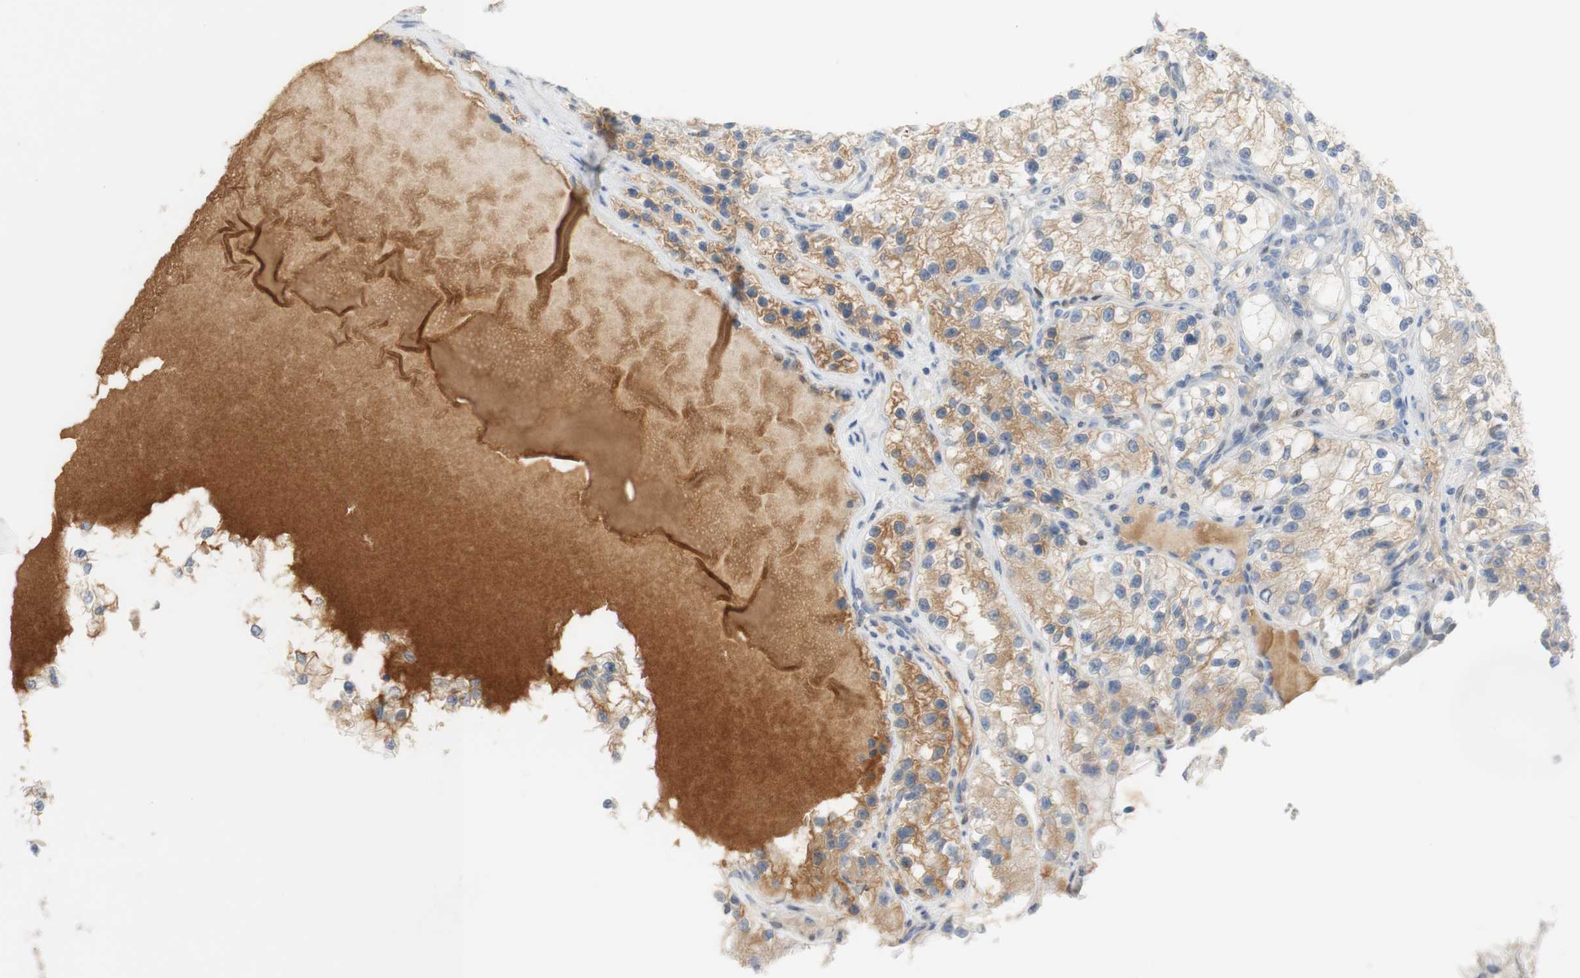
{"staining": {"intensity": "negative", "quantity": "none", "location": "none"}, "tissue": "renal cancer", "cell_type": "Tumor cells", "image_type": "cancer", "snomed": [{"axis": "morphology", "description": "Adenocarcinoma, NOS"}, {"axis": "topography", "description": "Kidney"}], "caption": "This histopathology image is of renal adenocarcinoma stained with immunohistochemistry (IHC) to label a protein in brown with the nuclei are counter-stained blue. There is no expression in tumor cells.", "gene": "SELENBP1", "patient": {"sex": "female", "age": 57}}